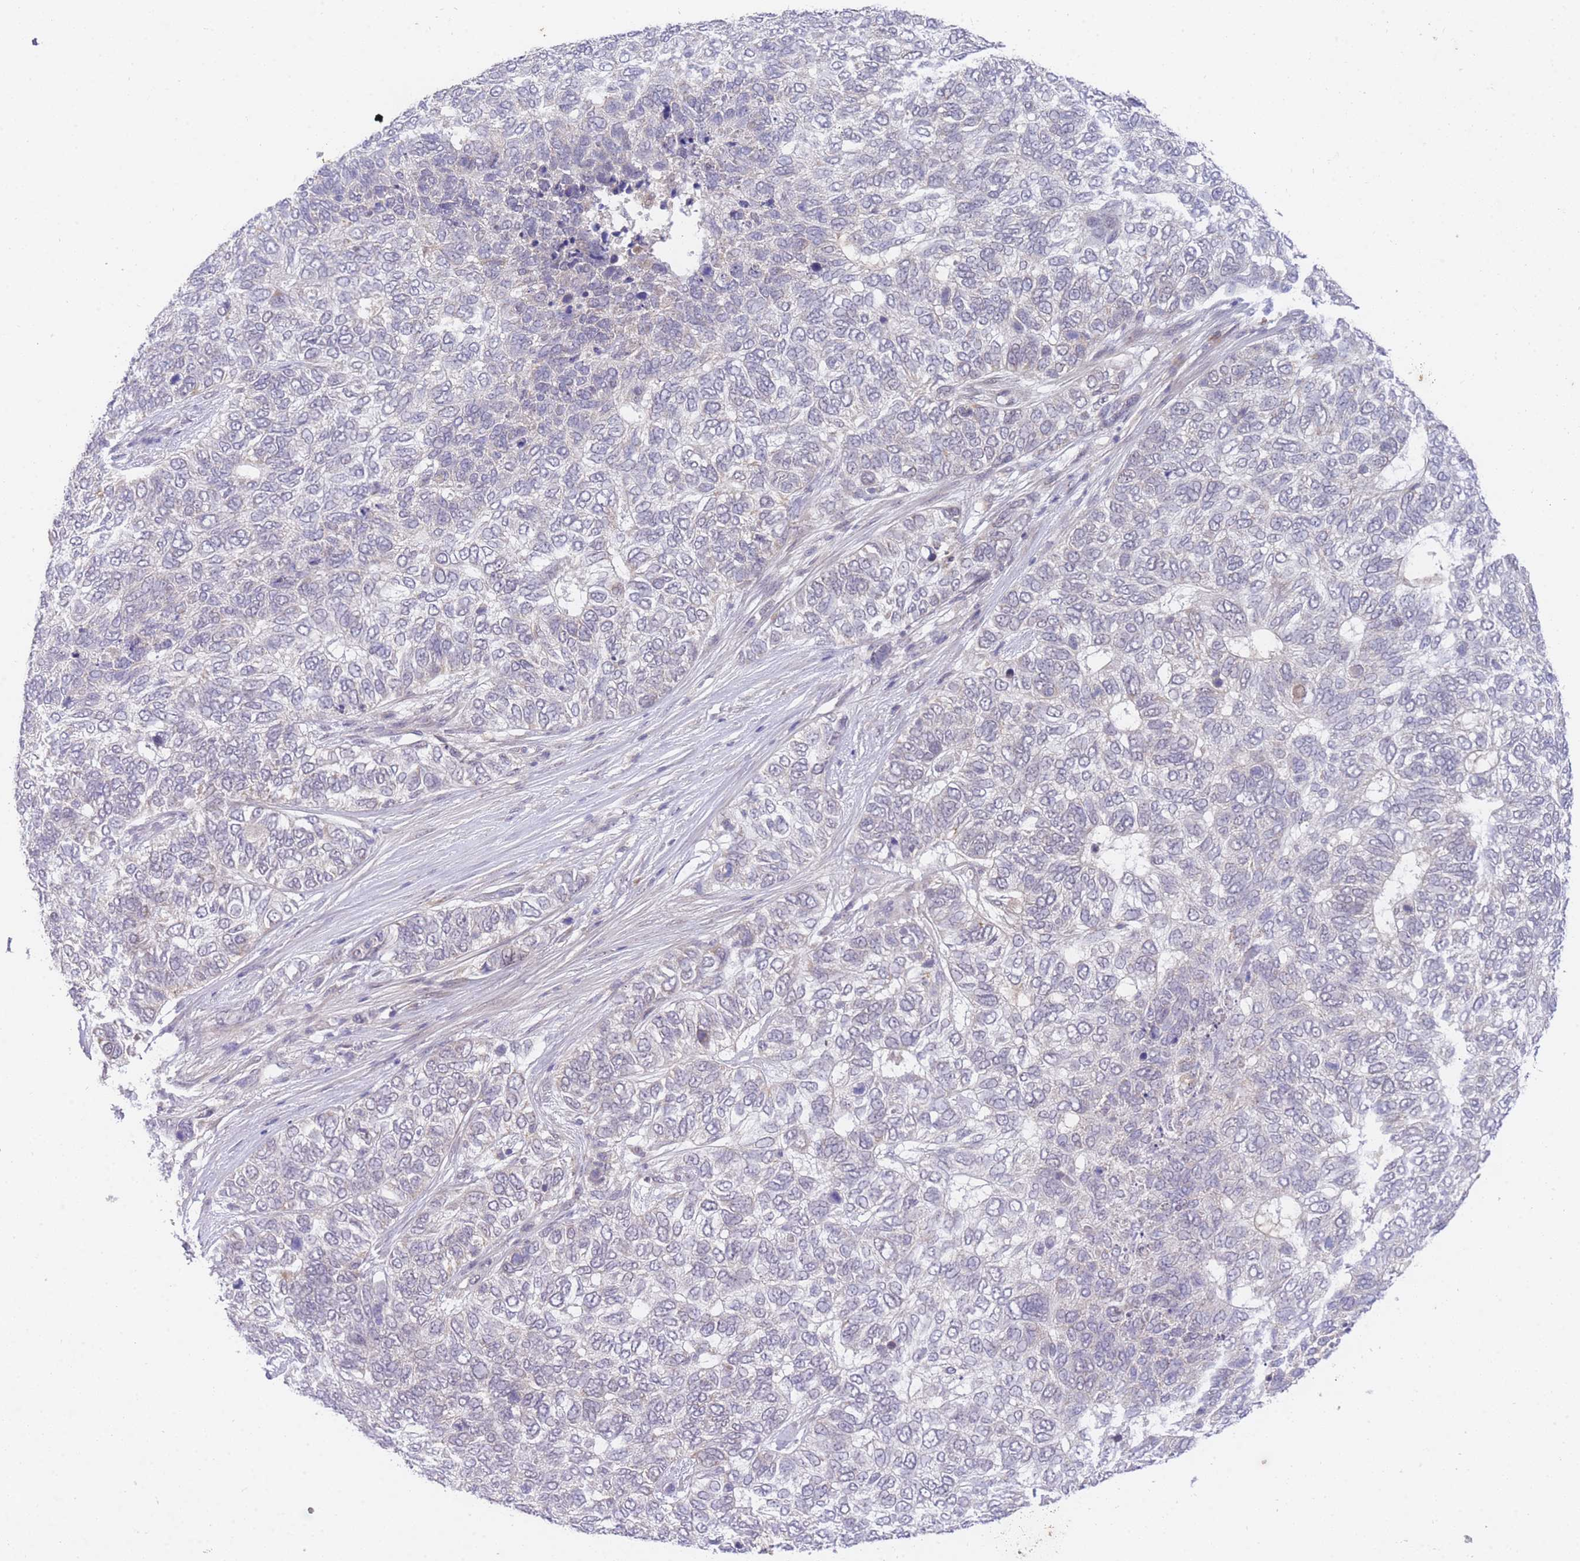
{"staining": {"intensity": "negative", "quantity": "none", "location": "none"}, "tissue": "skin cancer", "cell_type": "Tumor cells", "image_type": "cancer", "snomed": [{"axis": "morphology", "description": "Basal cell carcinoma"}, {"axis": "topography", "description": "Skin"}], "caption": "Image shows no significant protein positivity in tumor cells of skin basal cell carcinoma.", "gene": "SLC25A33", "patient": {"sex": "female", "age": 65}}